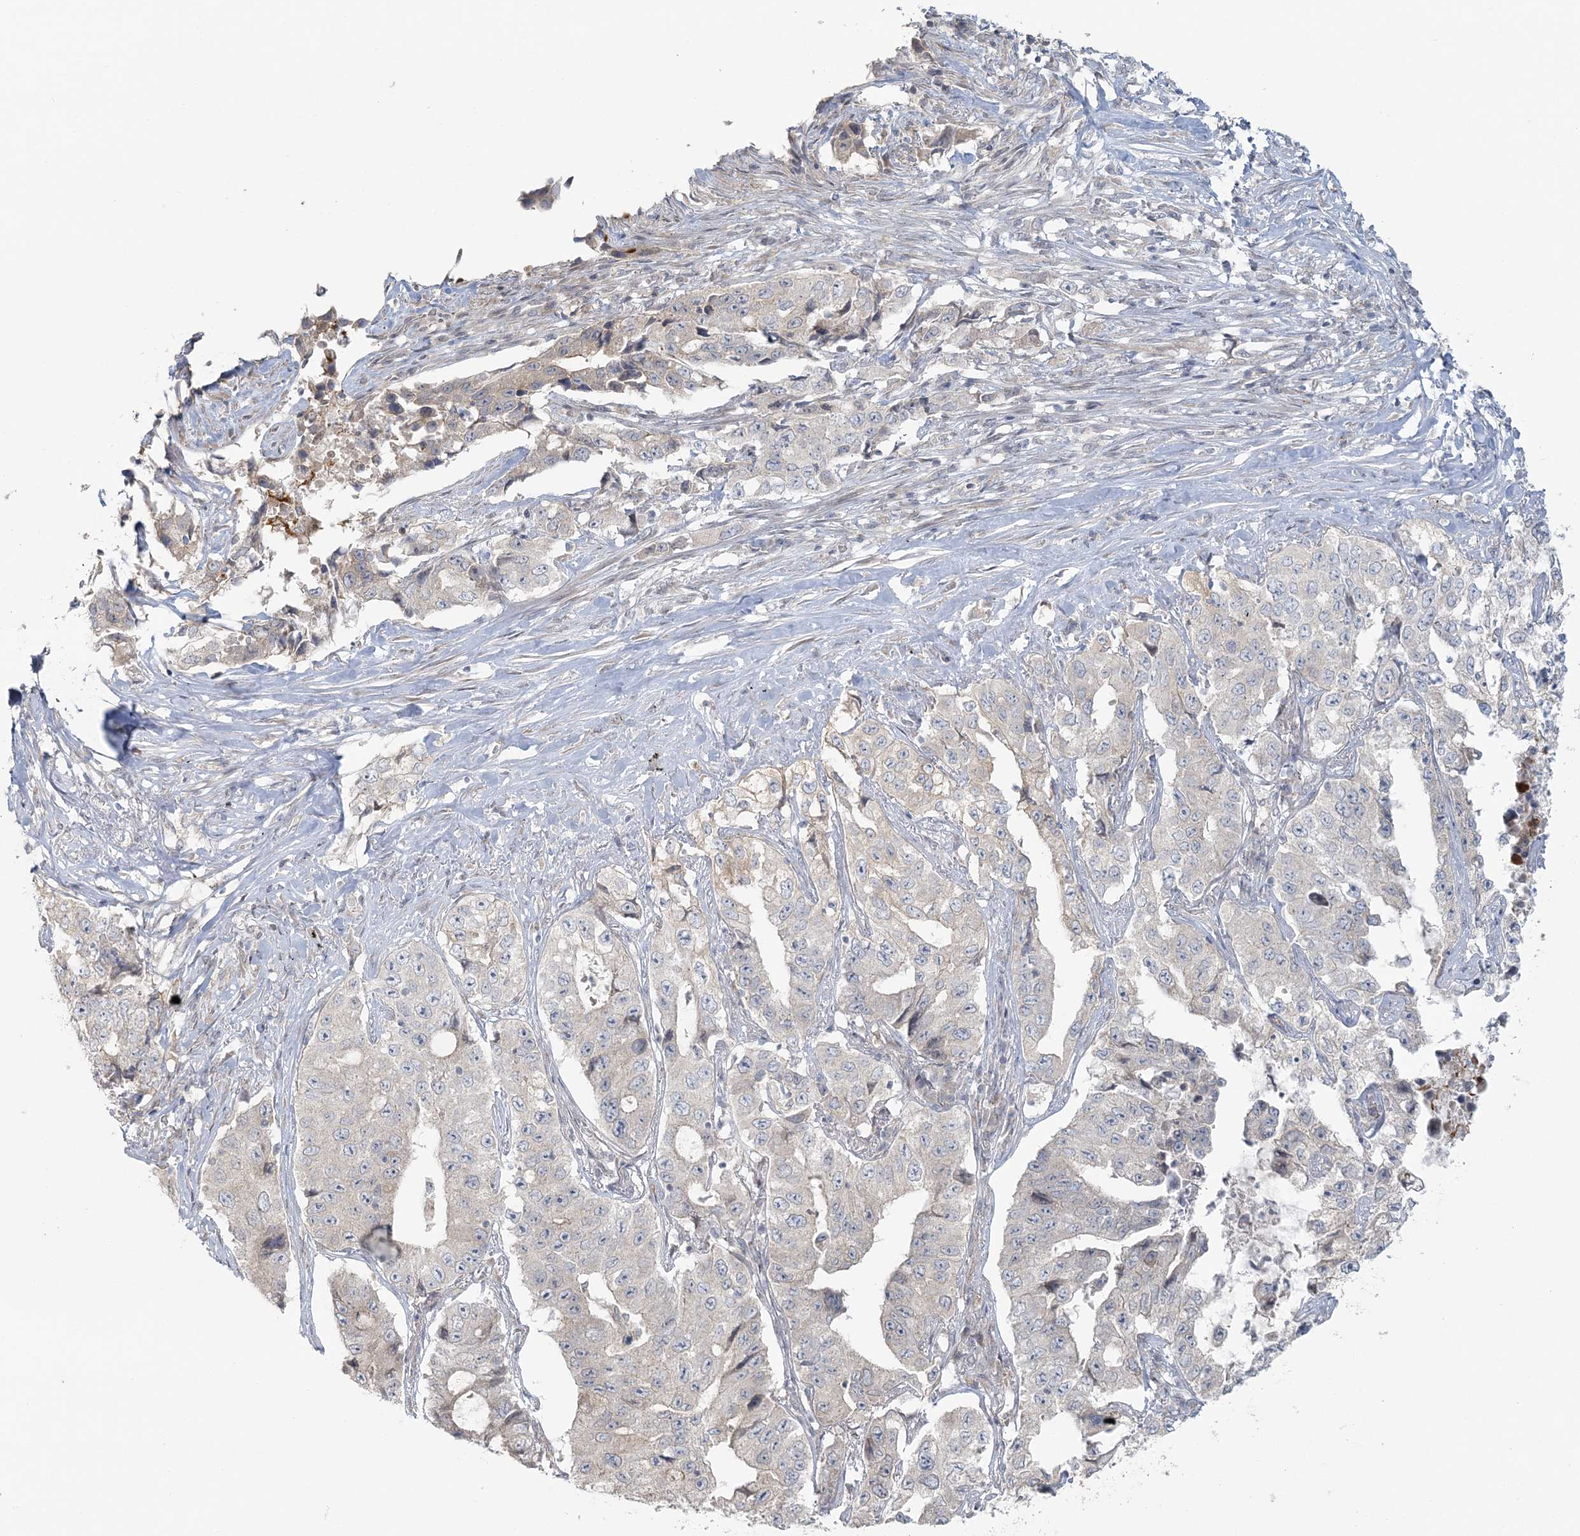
{"staining": {"intensity": "negative", "quantity": "none", "location": "none"}, "tissue": "lung cancer", "cell_type": "Tumor cells", "image_type": "cancer", "snomed": [{"axis": "morphology", "description": "Adenocarcinoma, NOS"}, {"axis": "topography", "description": "Lung"}], "caption": "There is no significant staining in tumor cells of lung cancer (adenocarcinoma).", "gene": "BLTP3A", "patient": {"sex": "female", "age": 51}}